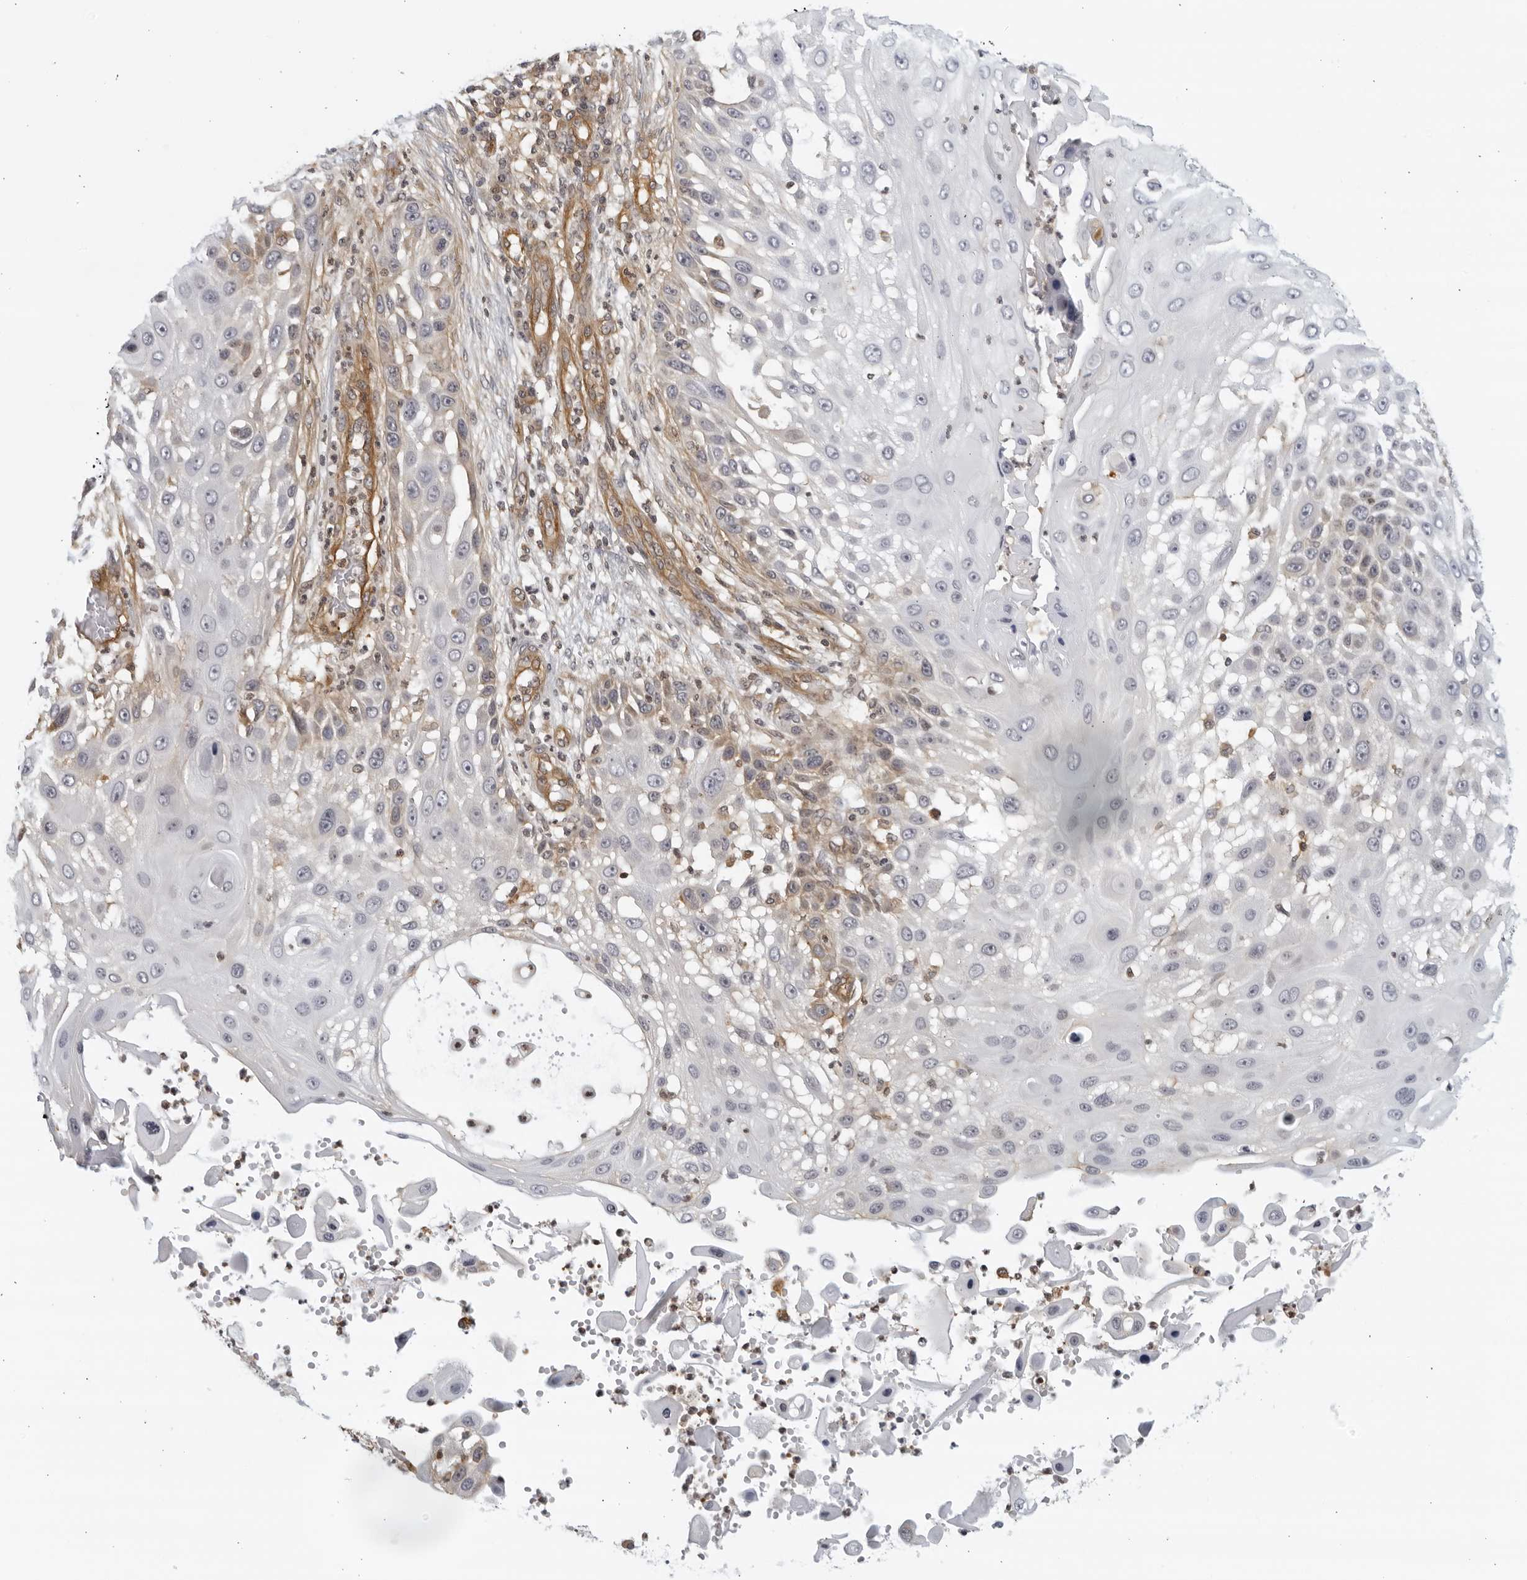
{"staining": {"intensity": "negative", "quantity": "none", "location": "none"}, "tissue": "skin cancer", "cell_type": "Tumor cells", "image_type": "cancer", "snomed": [{"axis": "morphology", "description": "Squamous cell carcinoma, NOS"}, {"axis": "topography", "description": "Skin"}], "caption": "Photomicrograph shows no significant protein positivity in tumor cells of skin cancer (squamous cell carcinoma). (DAB (3,3'-diaminobenzidine) IHC, high magnification).", "gene": "SERTAD4", "patient": {"sex": "female", "age": 44}}